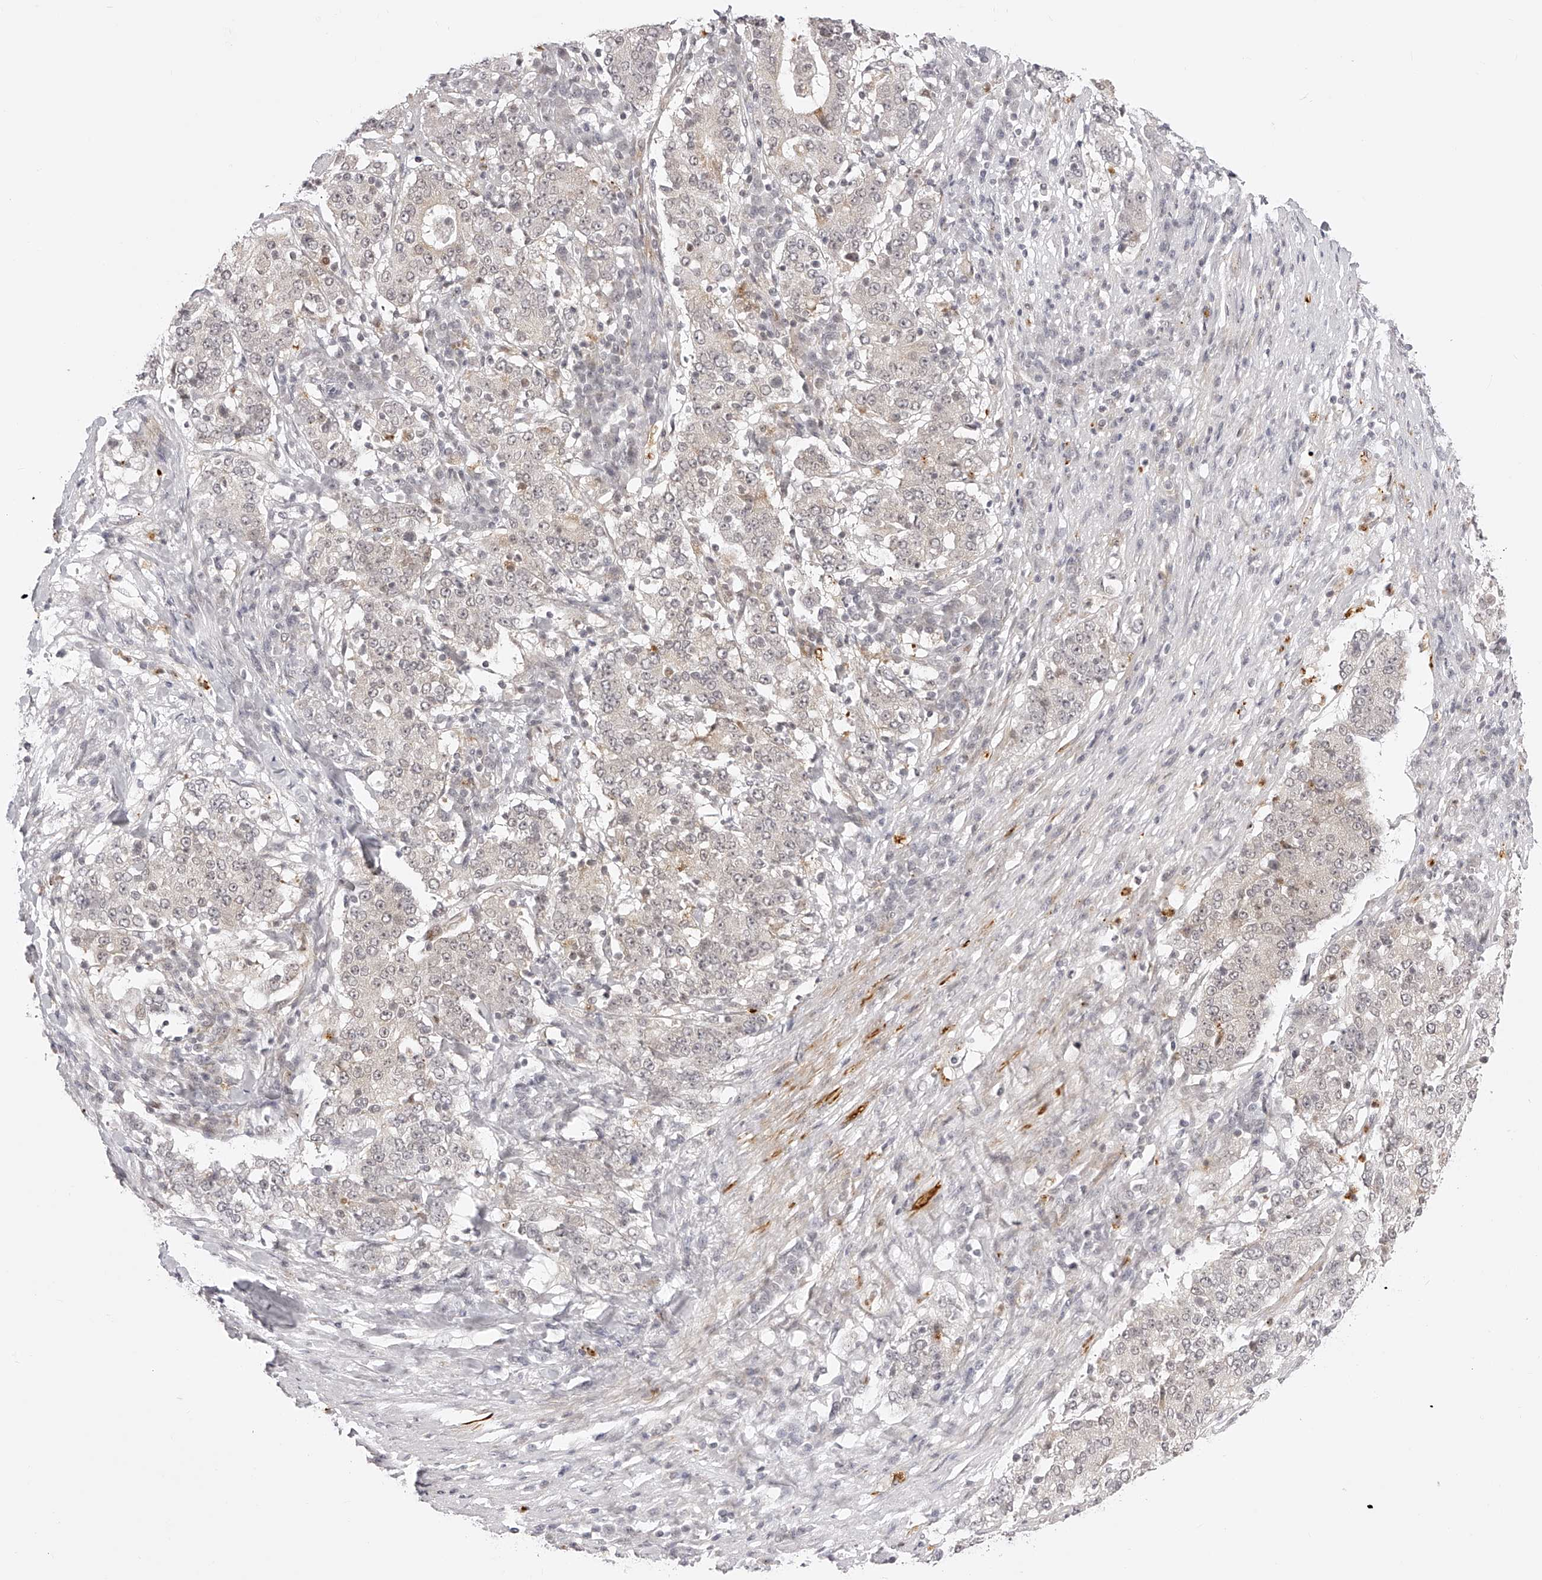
{"staining": {"intensity": "weak", "quantity": "<25%", "location": "cytoplasmic/membranous"}, "tissue": "stomach cancer", "cell_type": "Tumor cells", "image_type": "cancer", "snomed": [{"axis": "morphology", "description": "Adenocarcinoma, NOS"}, {"axis": "topography", "description": "Stomach"}], "caption": "Tumor cells show no significant protein expression in stomach cancer (adenocarcinoma).", "gene": "PLEKHG1", "patient": {"sex": "male", "age": 59}}